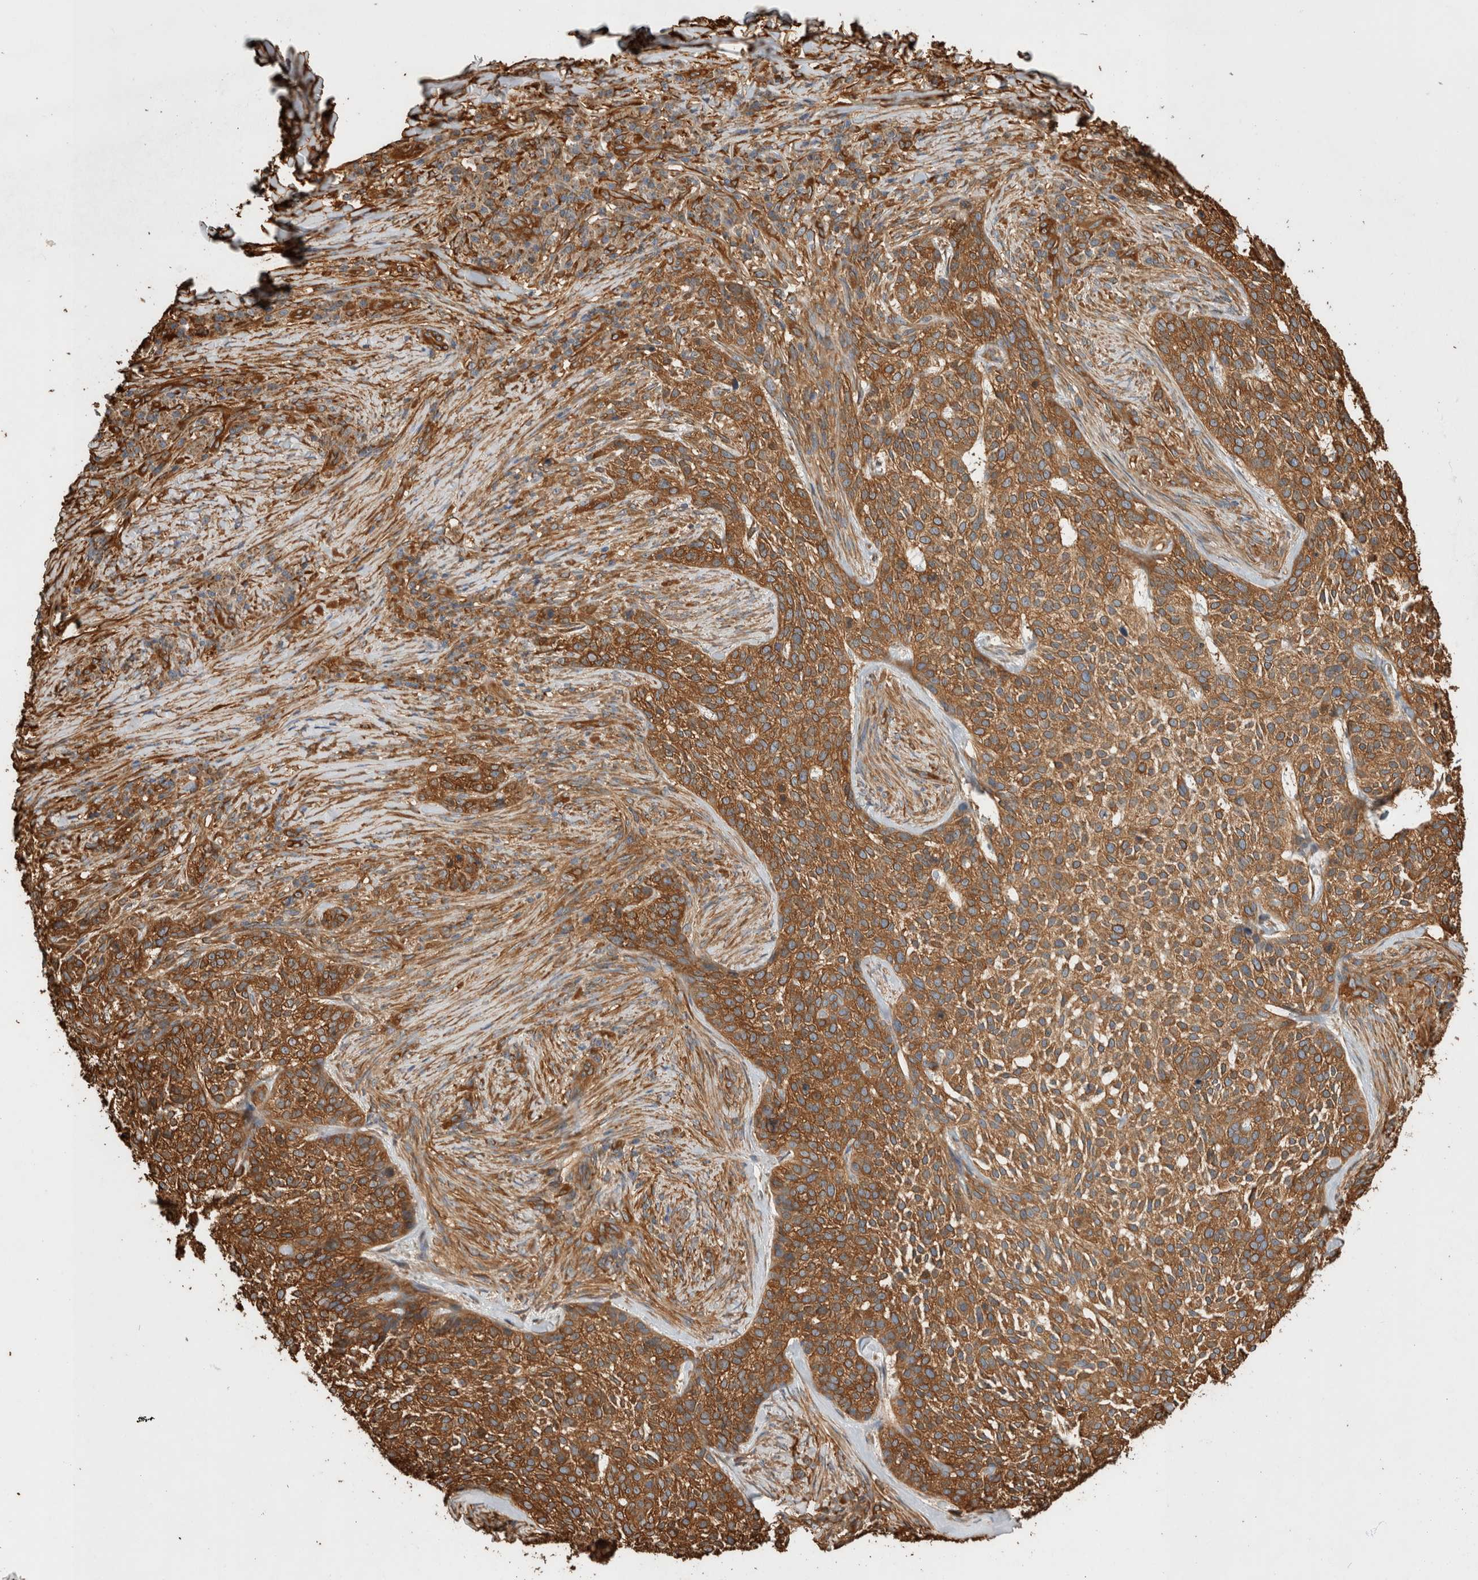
{"staining": {"intensity": "moderate", "quantity": ">75%", "location": "cytoplasmic/membranous"}, "tissue": "skin cancer", "cell_type": "Tumor cells", "image_type": "cancer", "snomed": [{"axis": "morphology", "description": "Basal cell carcinoma"}, {"axis": "topography", "description": "Skin"}], "caption": "Immunohistochemical staining of skin cancer displays moderate cytoplasmic/membranous protein staining in approximately >75% of tumor cells.", "gene": "ZNF397", "patient": {"sex": "female", "age": 64}}